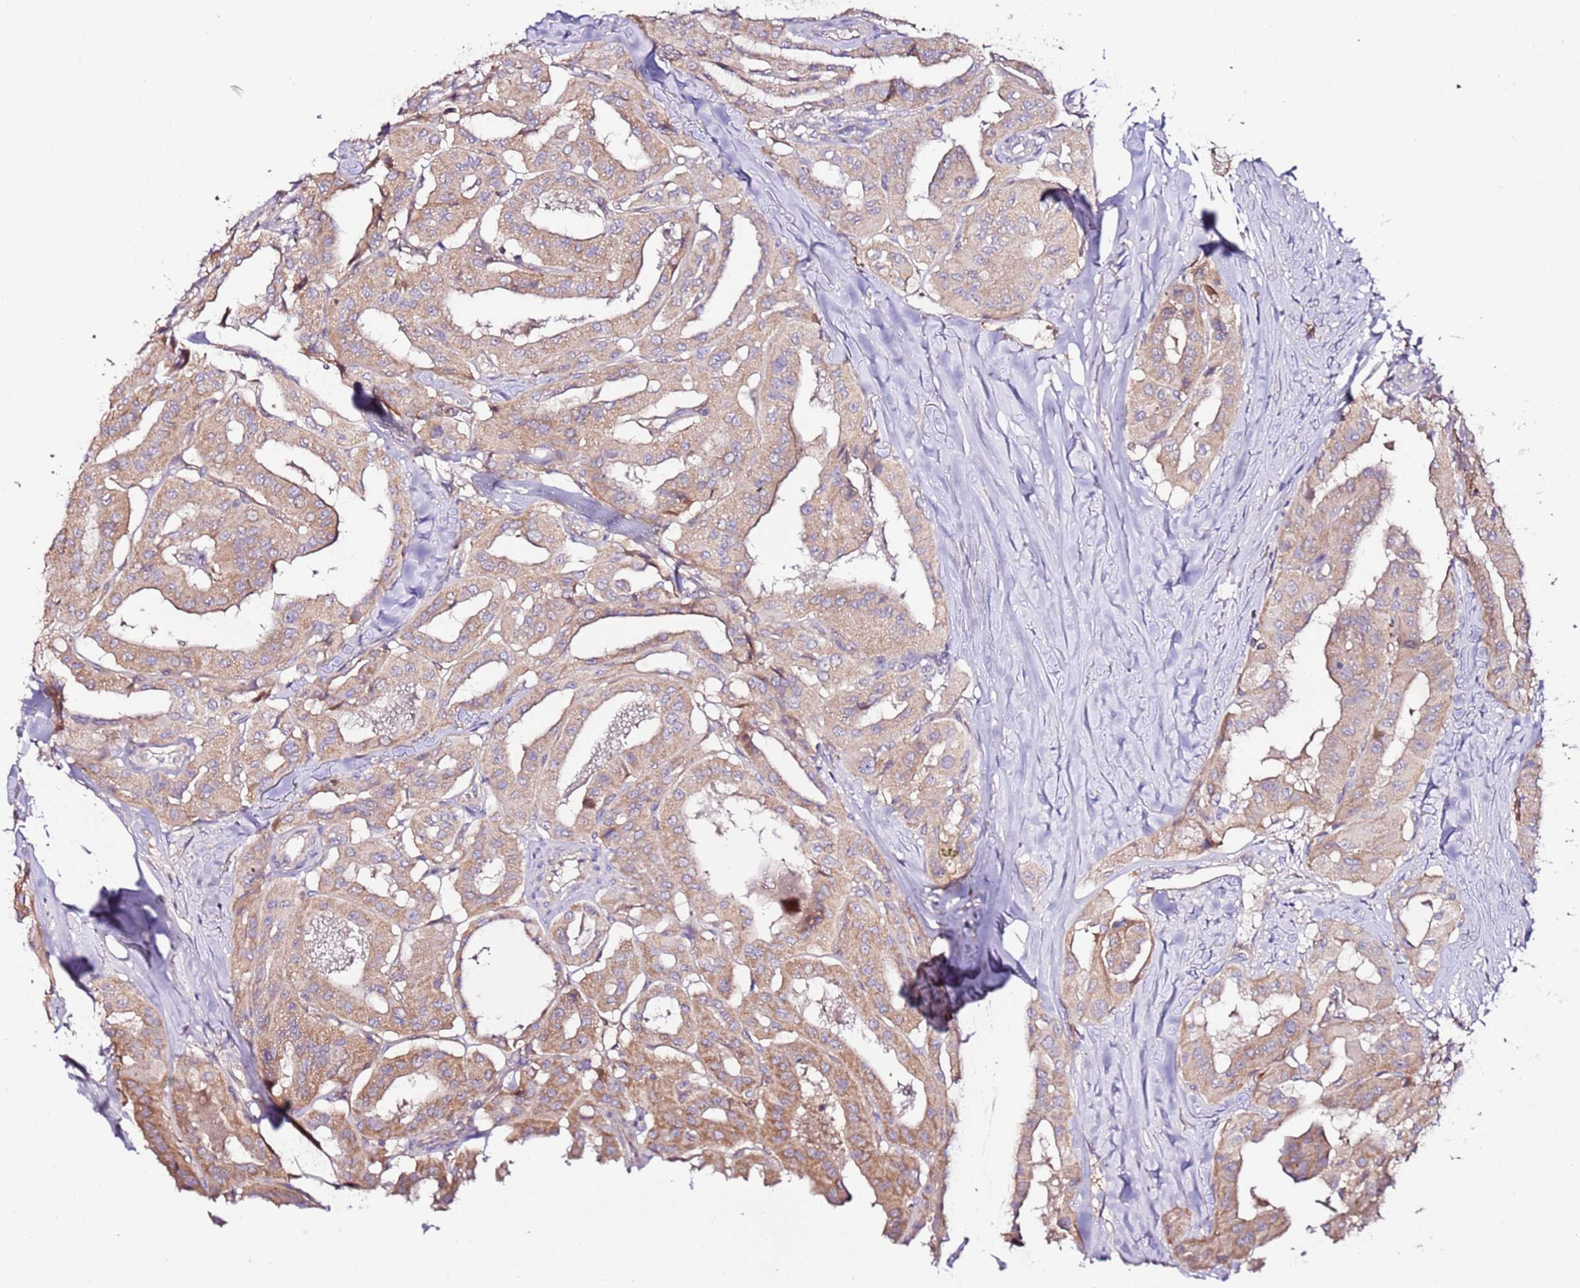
{"staining": {"intensity": "moderate", "quantity": ">75%", "location": "cytoplasmic/membranous"}, "tissue": "thyroid cancer", "cell_type": "Tumor cells", "image_type": "cancer", "snomed": [{"axis": "morphology", "description": "Papillary adenocarcinoma, NOS"}, {"axis": "topography", "description": "Thyroid gland"}], "caption": "Protein expression analysis of papillary adenocarcinoma (thyroid) exhibits moderate cytoplasmic/membranous positivity in approximately >75% of tumor cells.", "gene": "FLVCR1", "patient": {"sex": "female", "age": 59}}